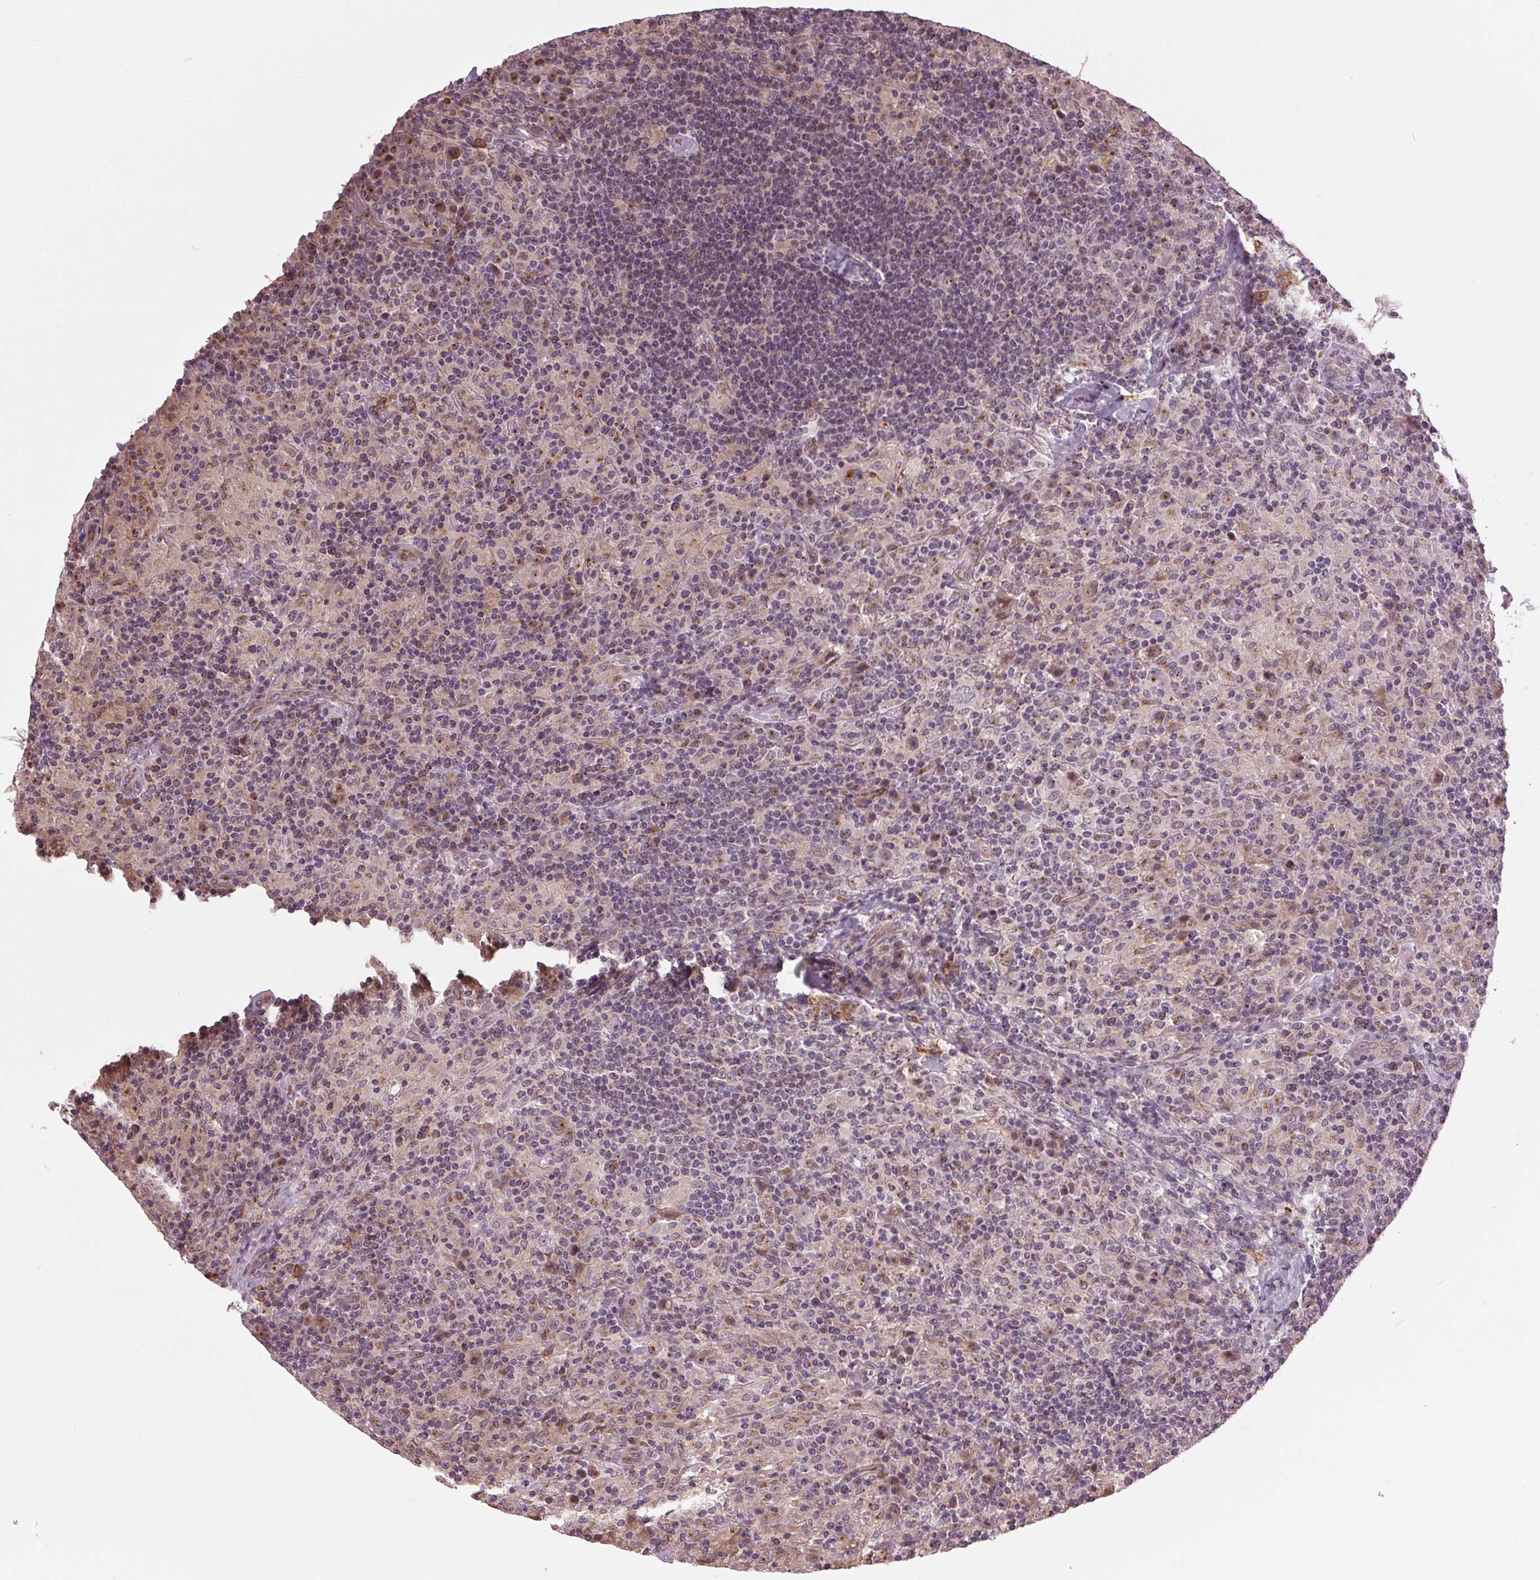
{"staining": {"intensity": "negative", "quantity": "none", "location": "none"}, "tissue": "lymphoma", "cell_type": "Tumor cells", "image_type": "cancer", "snomed": [{"axis": "morphology", "description": "Hodgkin's disease, NOS"}, {"axis": "topography", "description": "Lymph node"}], "caption": "Tumor cells are negative for protein expression in human Hodgkin's disease.", "gene": "BSDC1", "patient": {"sex": "male", "age": 70}}